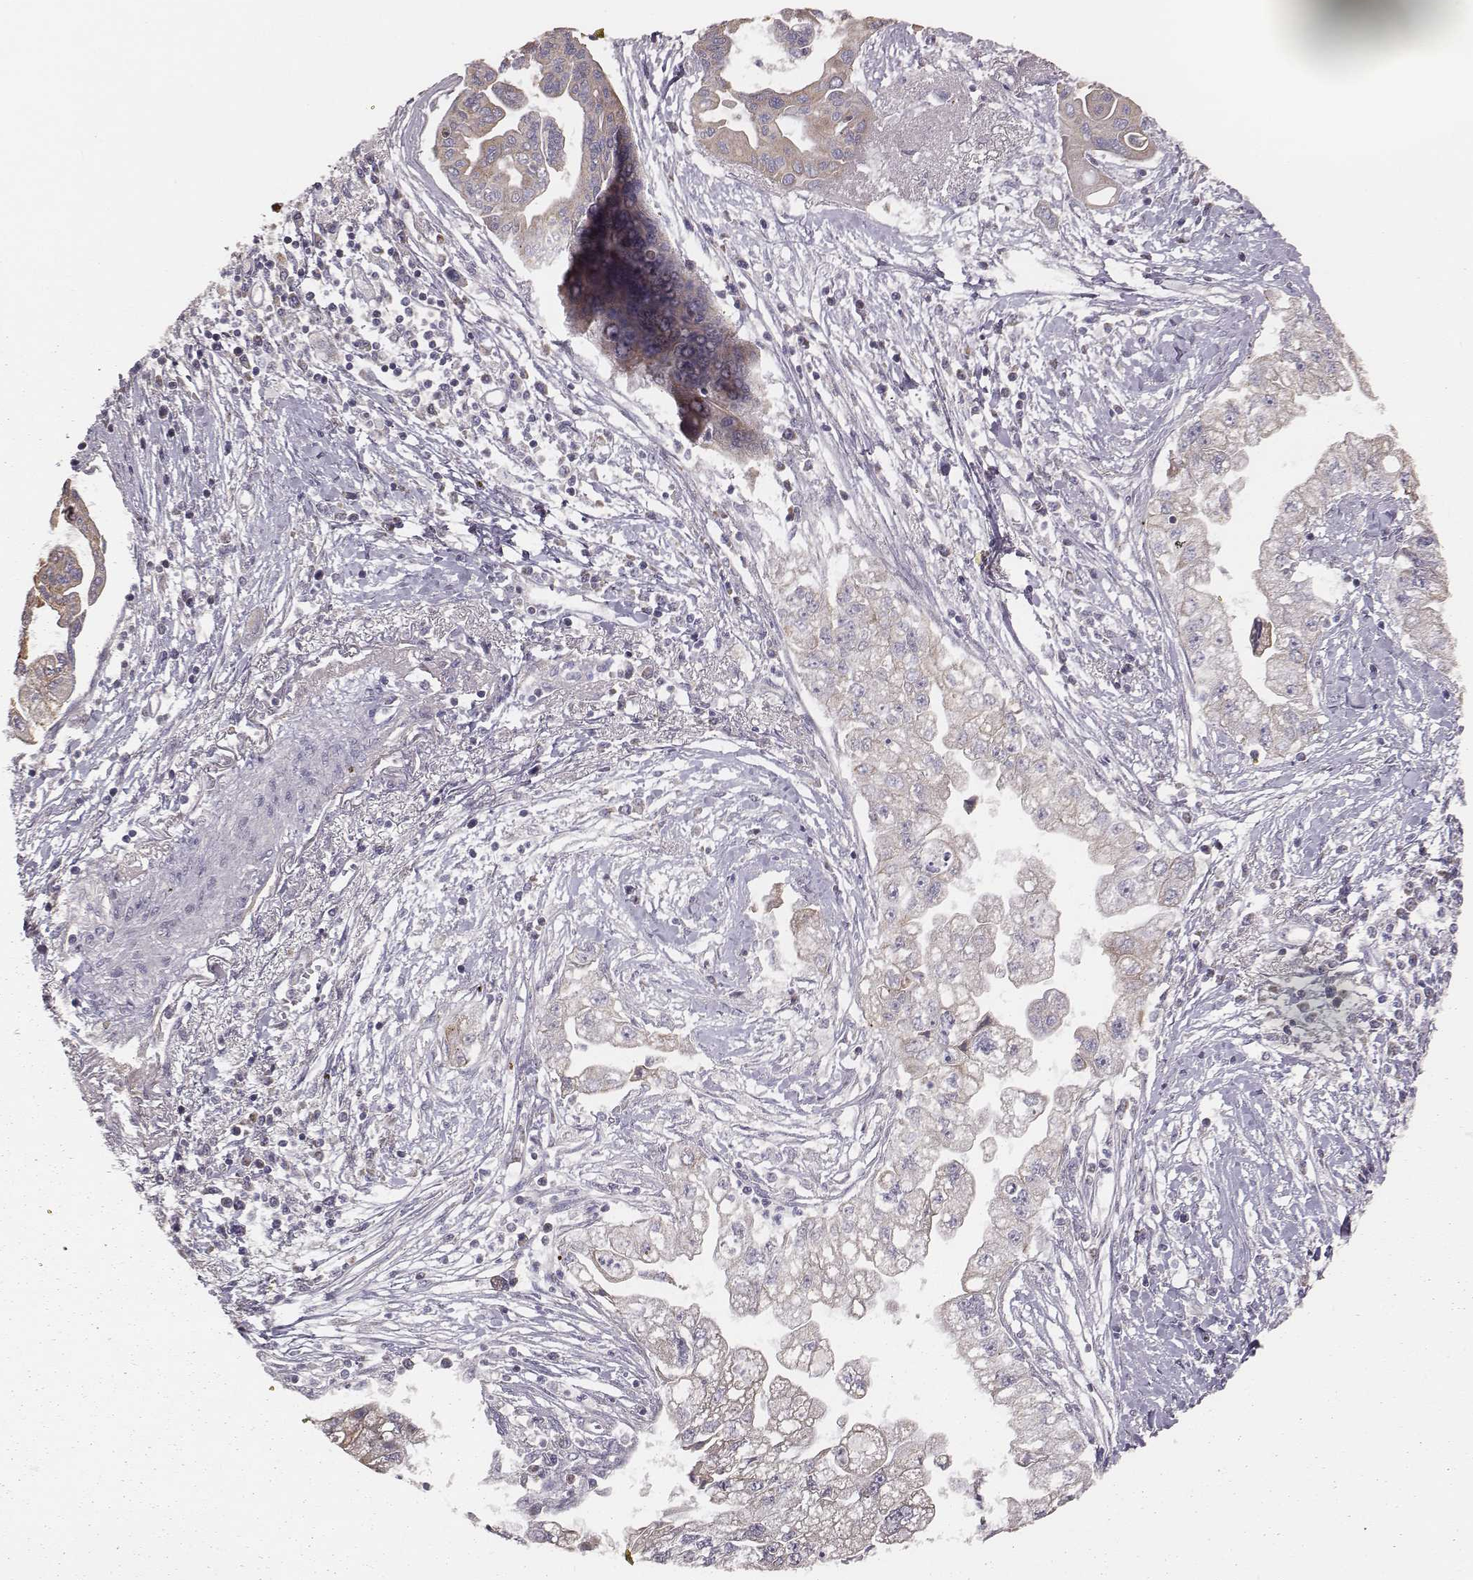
{"staining": {"intensity": "weak", "quantity": "25%-75%", "location": "cytoplasmic/membranous"}, "tissue": "pancreatic cancer", "cell_type": "Tumor cells", "image_type": "cancer", "snomed": [{"axis": "morphology", "description": "Adenocarcinoma, NOS"}, {"axis": "topography", "description": "Pancreas"}], "caption": "Immunohistochemistry histopathology image of human pancreatic cancer (adenocarcinoma) stained for a protein (brown), which exhibits low levels of weak cytoplasmic/membranous staining in approximately 25%-75% of tumor cells.", "gene": "HAVCR1", "patient": {"sex": "male", "age": 70}}